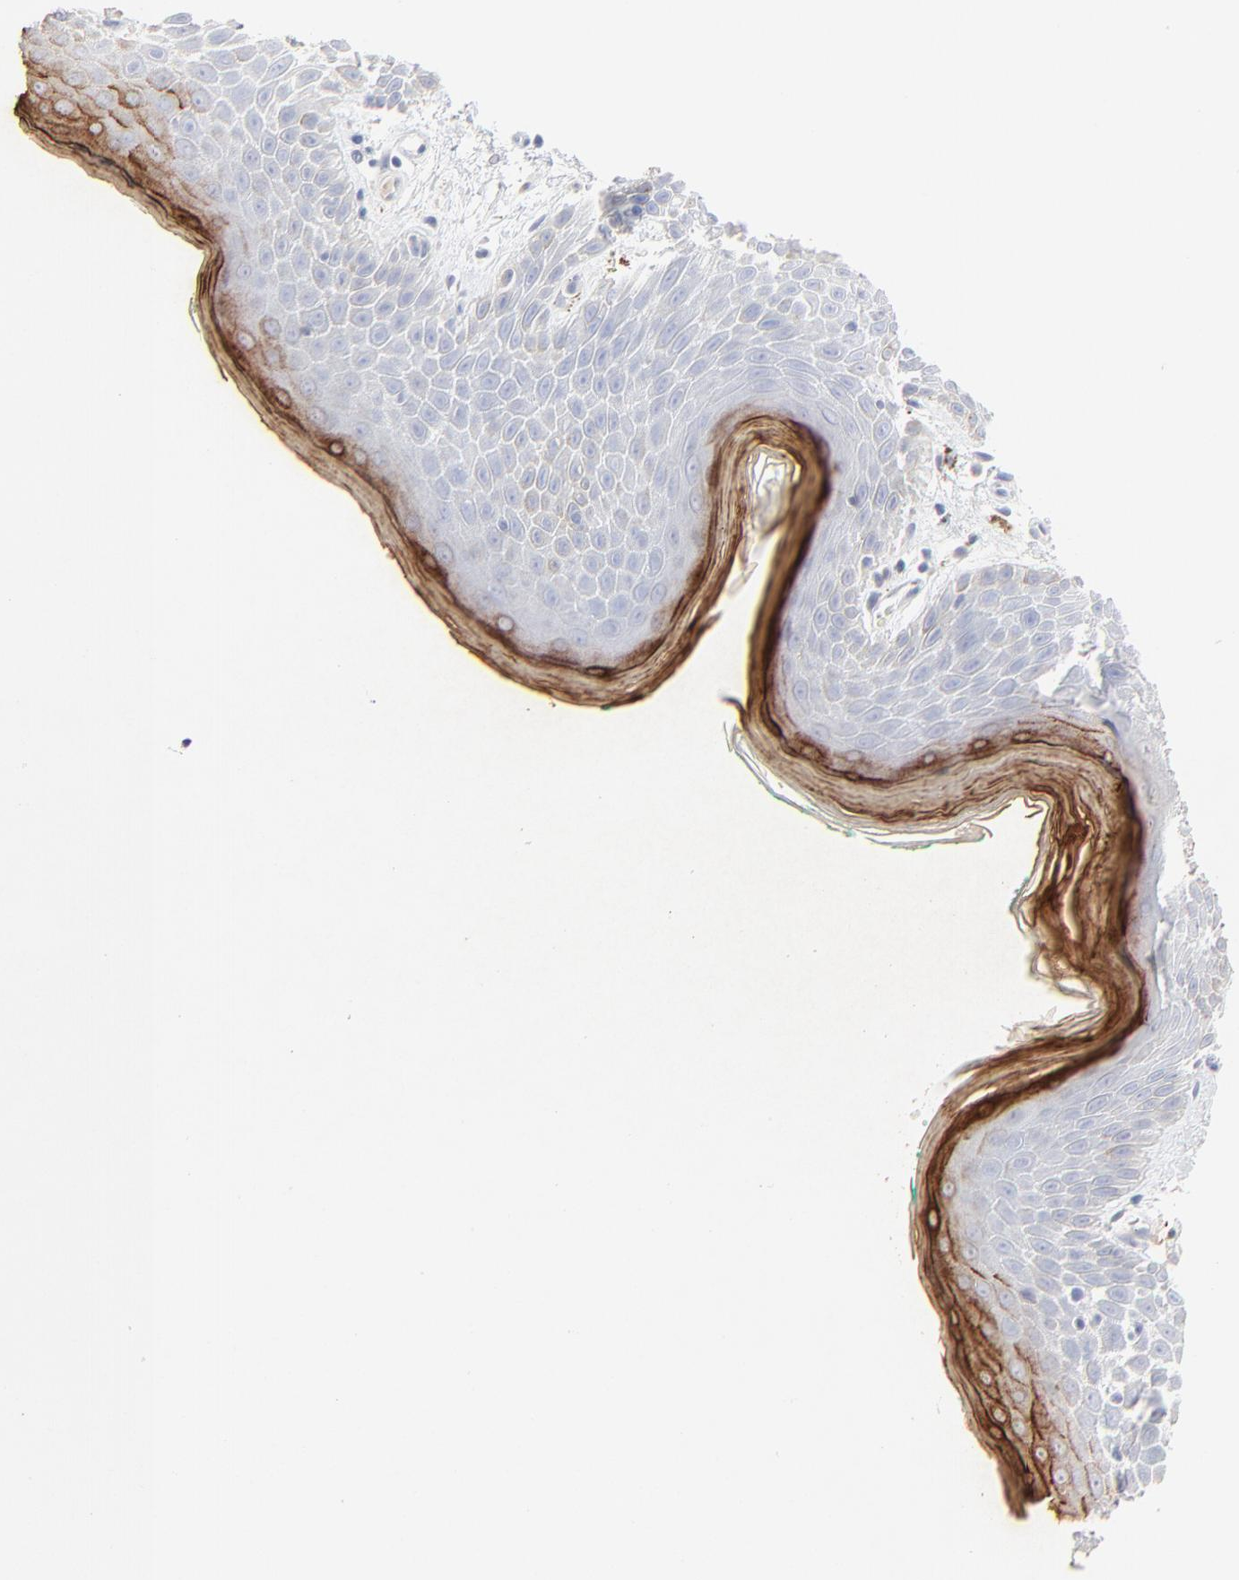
{"staining": {"intensity": "moderate", "quantity": "25%-75%", "location": "cytoplasmic/membranous"}, "tissue": "skin", "cell_type": "Epidermal cells", "image_type": "normal", "snomed": [{"axis": "morphology", "description": "Normal tissue, NOS"}, {"axis": "topography", "description": "Anal"}], "caption": "Immunohistochemical staining of normal skin demonstrates medium levels of moderate cytoplasmic/membranous positivity in about 25%-75% of epidermal cells. Nuclei are stained in blue.", "gene": "LCN2", "patient": {"sex": "male", "age": 74}}